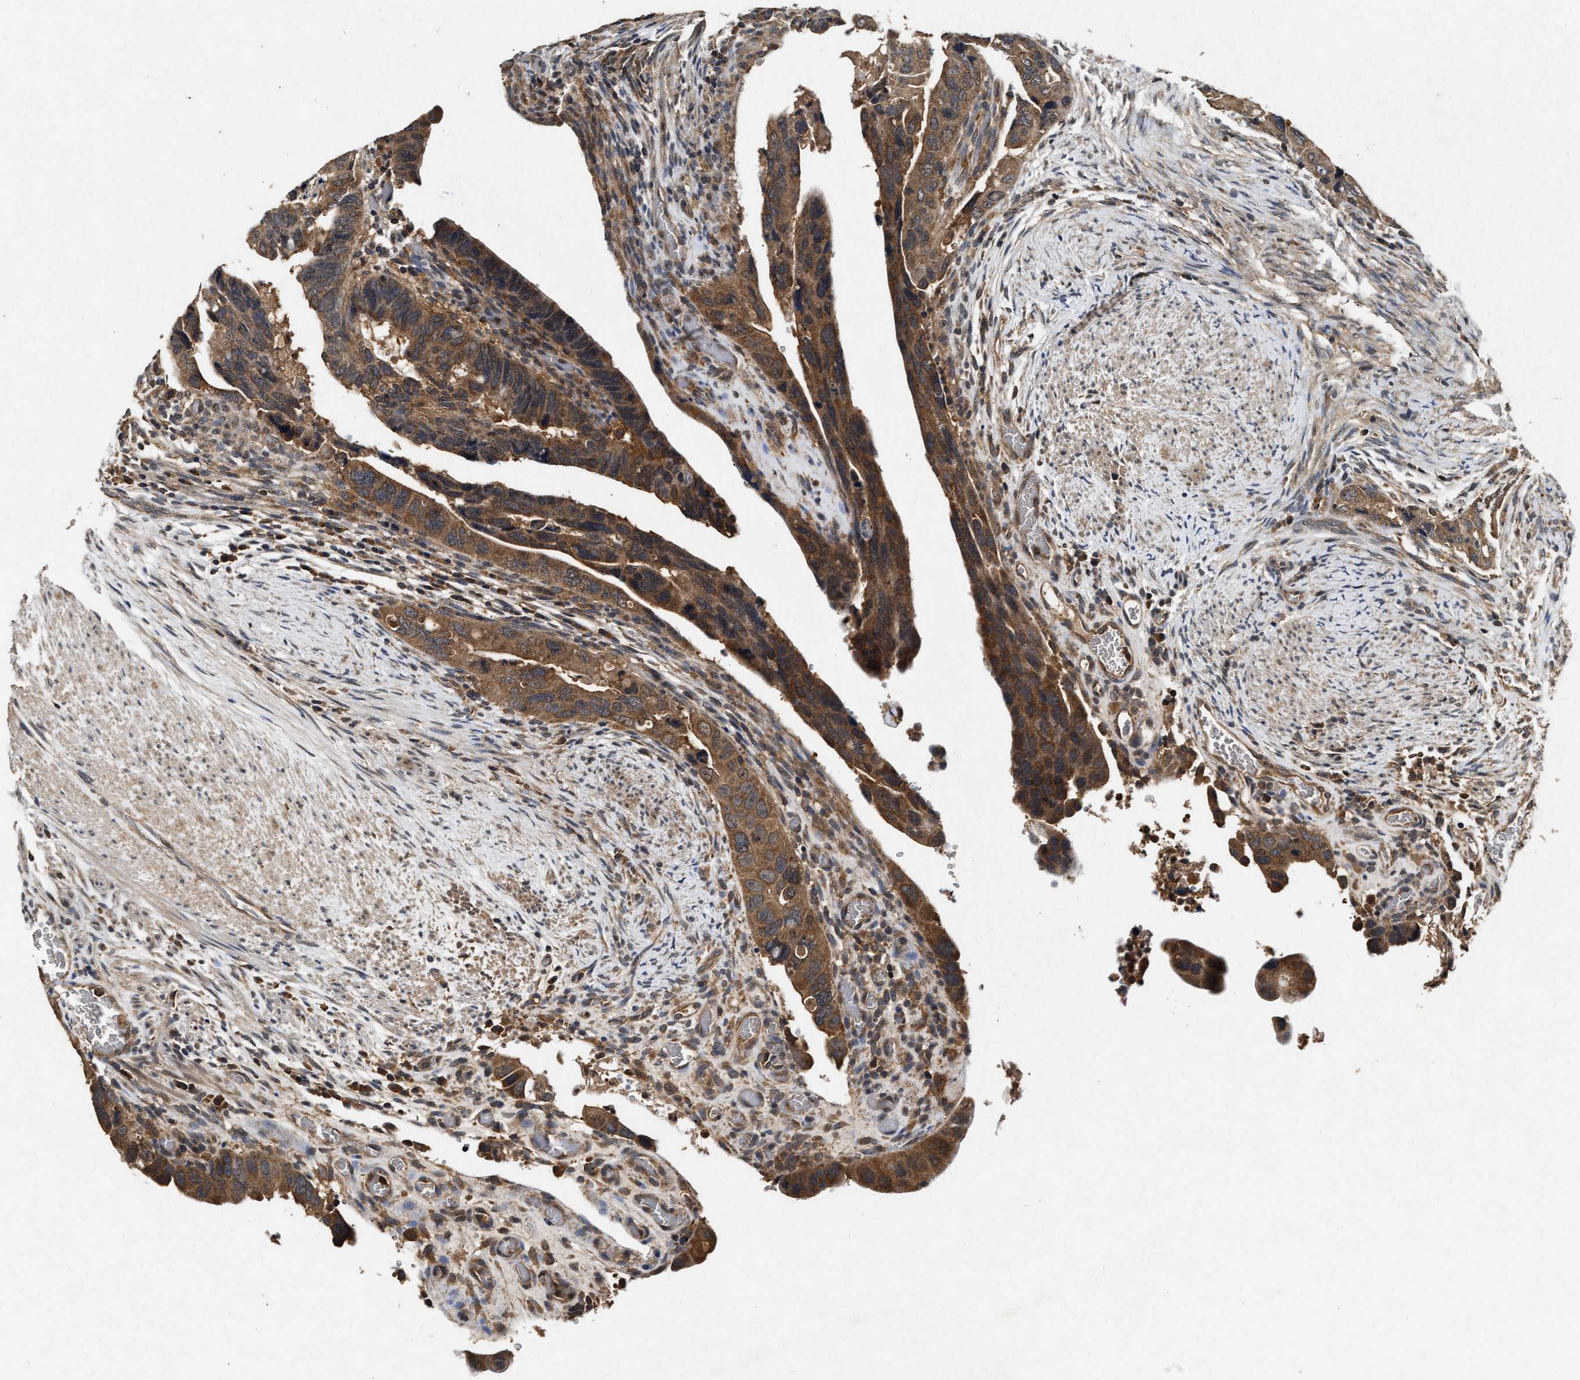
{"staining": {"intensity": "moderate", "quantity": ">75%", "location": "cytoplasmic/membranous"}, "tissue": "colorectal cancer", "cell_type": "Tumor cells", "image_type": "cancer", "snomed": [{"axis": "morphology", "description": "Adenocarcinoma, NOS"}, {"axis": "topography", "description": "Rectum"}], "caption": "Human colorectal adenocarcinoma stained for a protein (brown) shows moderate cytoplasmic/membranous positive expression in about >75% of tumor cells.", "gene": "PDAP1", "patient": {"sex": "male", "age": 53}}